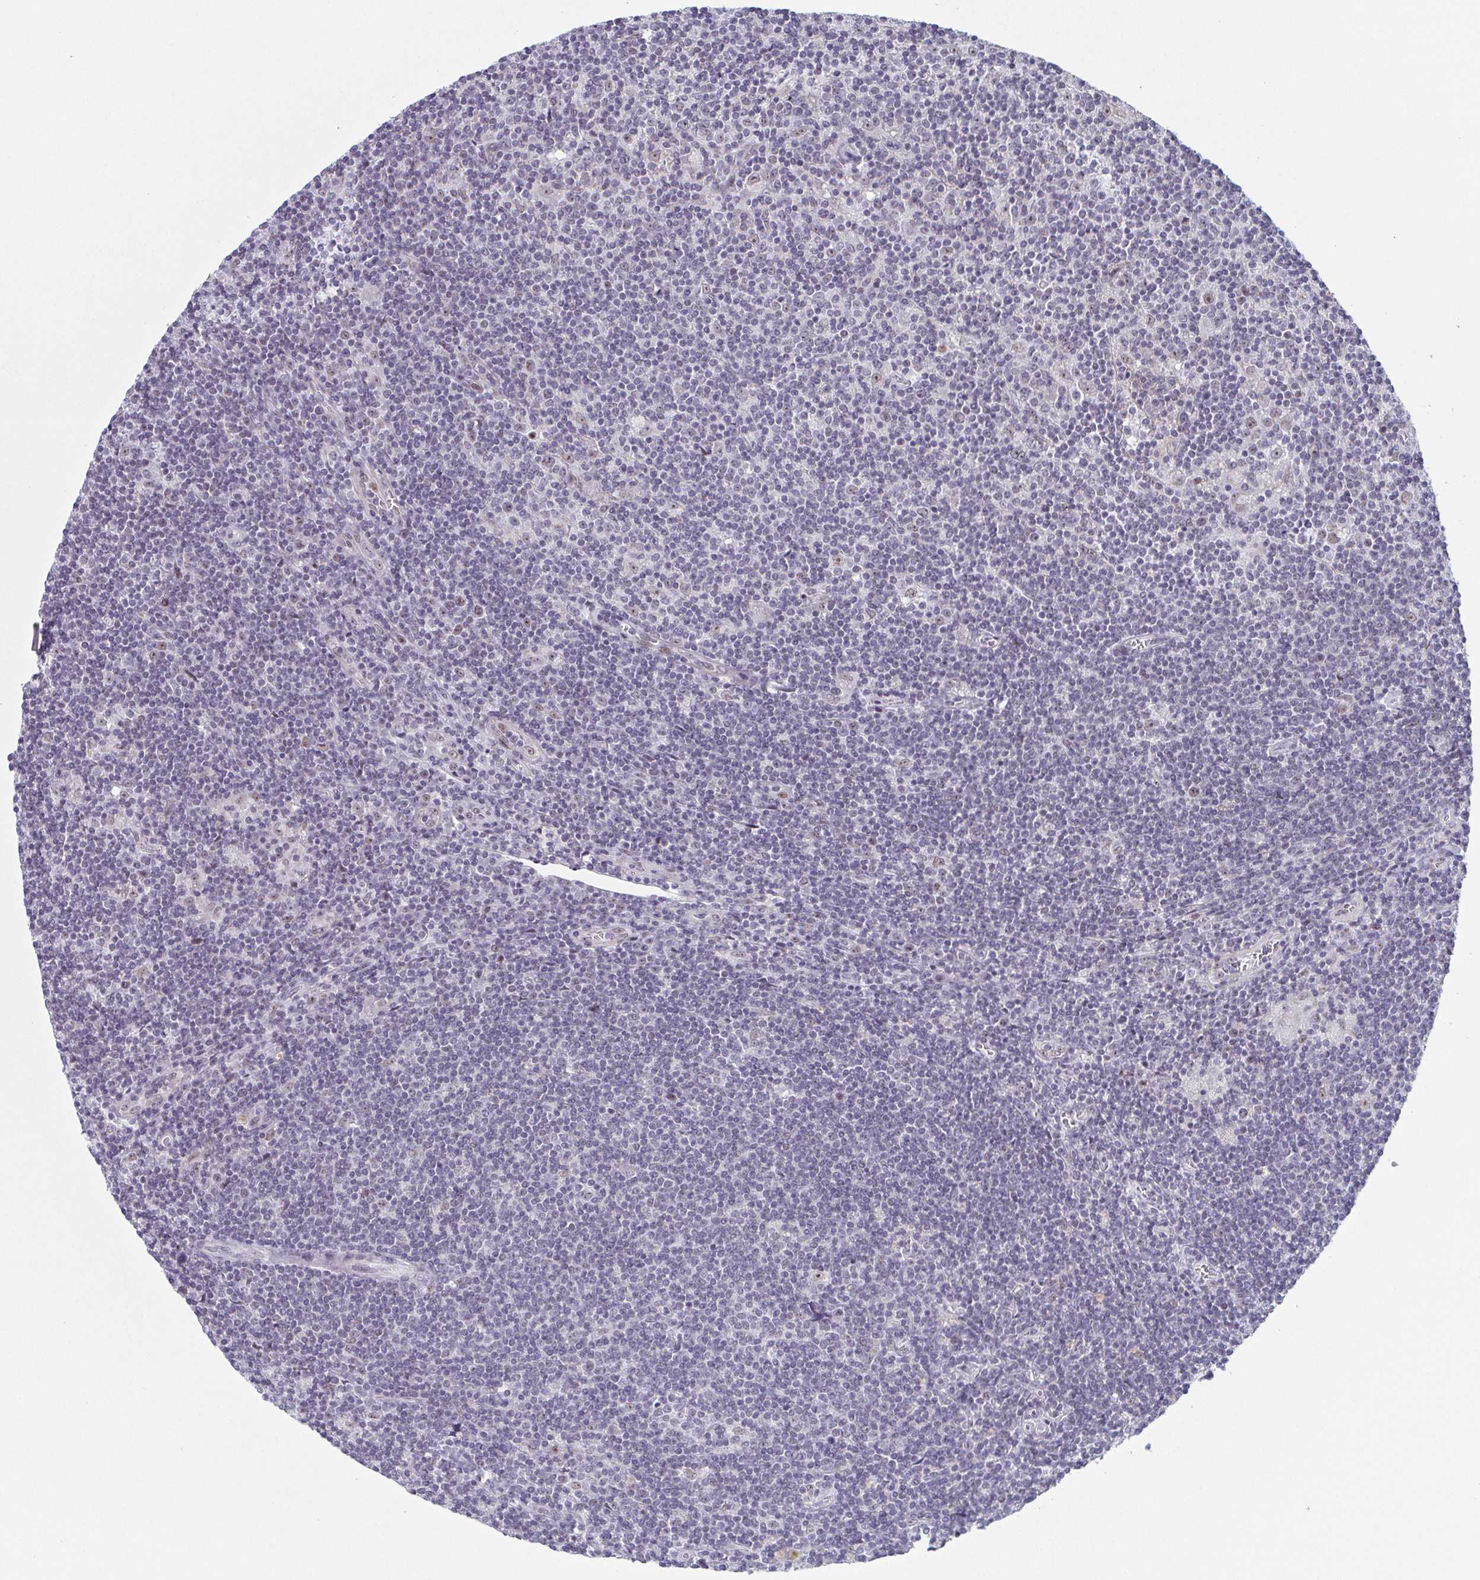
{"staining": {"intensity": "weak", "quantity": "<25%", "location": "nuclear"}, "tissue": "lymphoma", "cell_type": "Tumor cells", "image_type": "cancer", "snomed": [{"axis": "morphology", "description": "Hodgkin's disease, NOS"}, {"axis": "topography", "description": "Lymph node"}], "caption": "Tumor cells show no significant protein positivity in Hodgkin's disease.", "gene": "EXOSC7", "patient": {"sex": "male", "age": 40}}